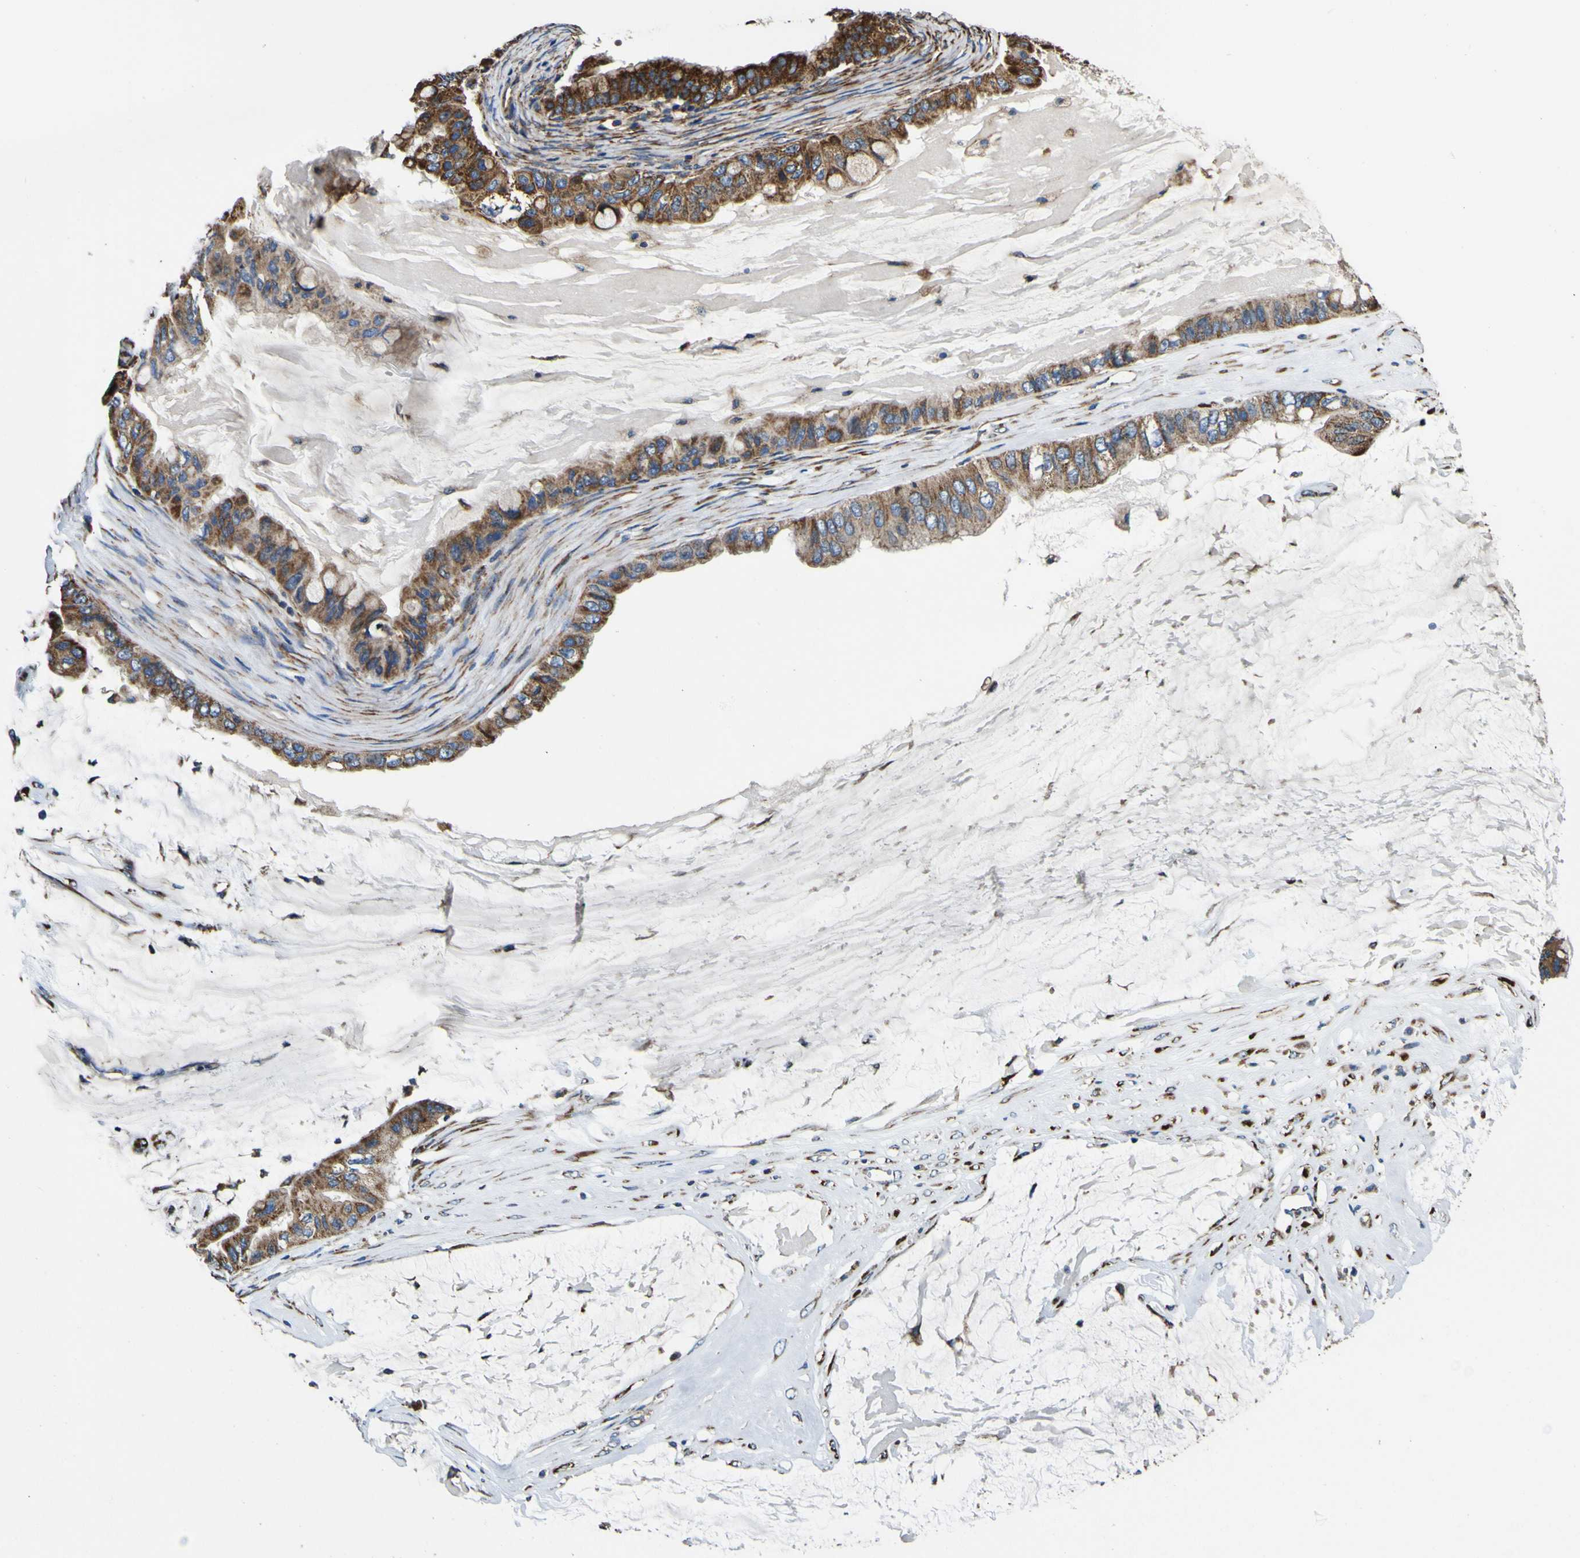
{"staining": {"intensity": "moderate", "quantity": ">75%", "location": "cytoplasmic/membranous"}, "tissue": "ovarian cancer", "cell_type": "Tumor cells", "image_type": "cancer", "snomed": [{"axis": "morphology", "description": "Cystadenocarcinoma, mucinous, NOS"}, {"axis": "topography", "description": "Ovary"}], "caption": "Ovarian cancer (mucinous cystadenocarcinoma) stained with DAB immunohistochemistry (IHC) displays medium levels of moderate cytoplasmic/membranous expression in about >75% of tumor cells. (DAB IHC with brightfield microscopy, high magnification).", "gene": "INPP5A", "patient": {"sex": "female", "age": 80}}